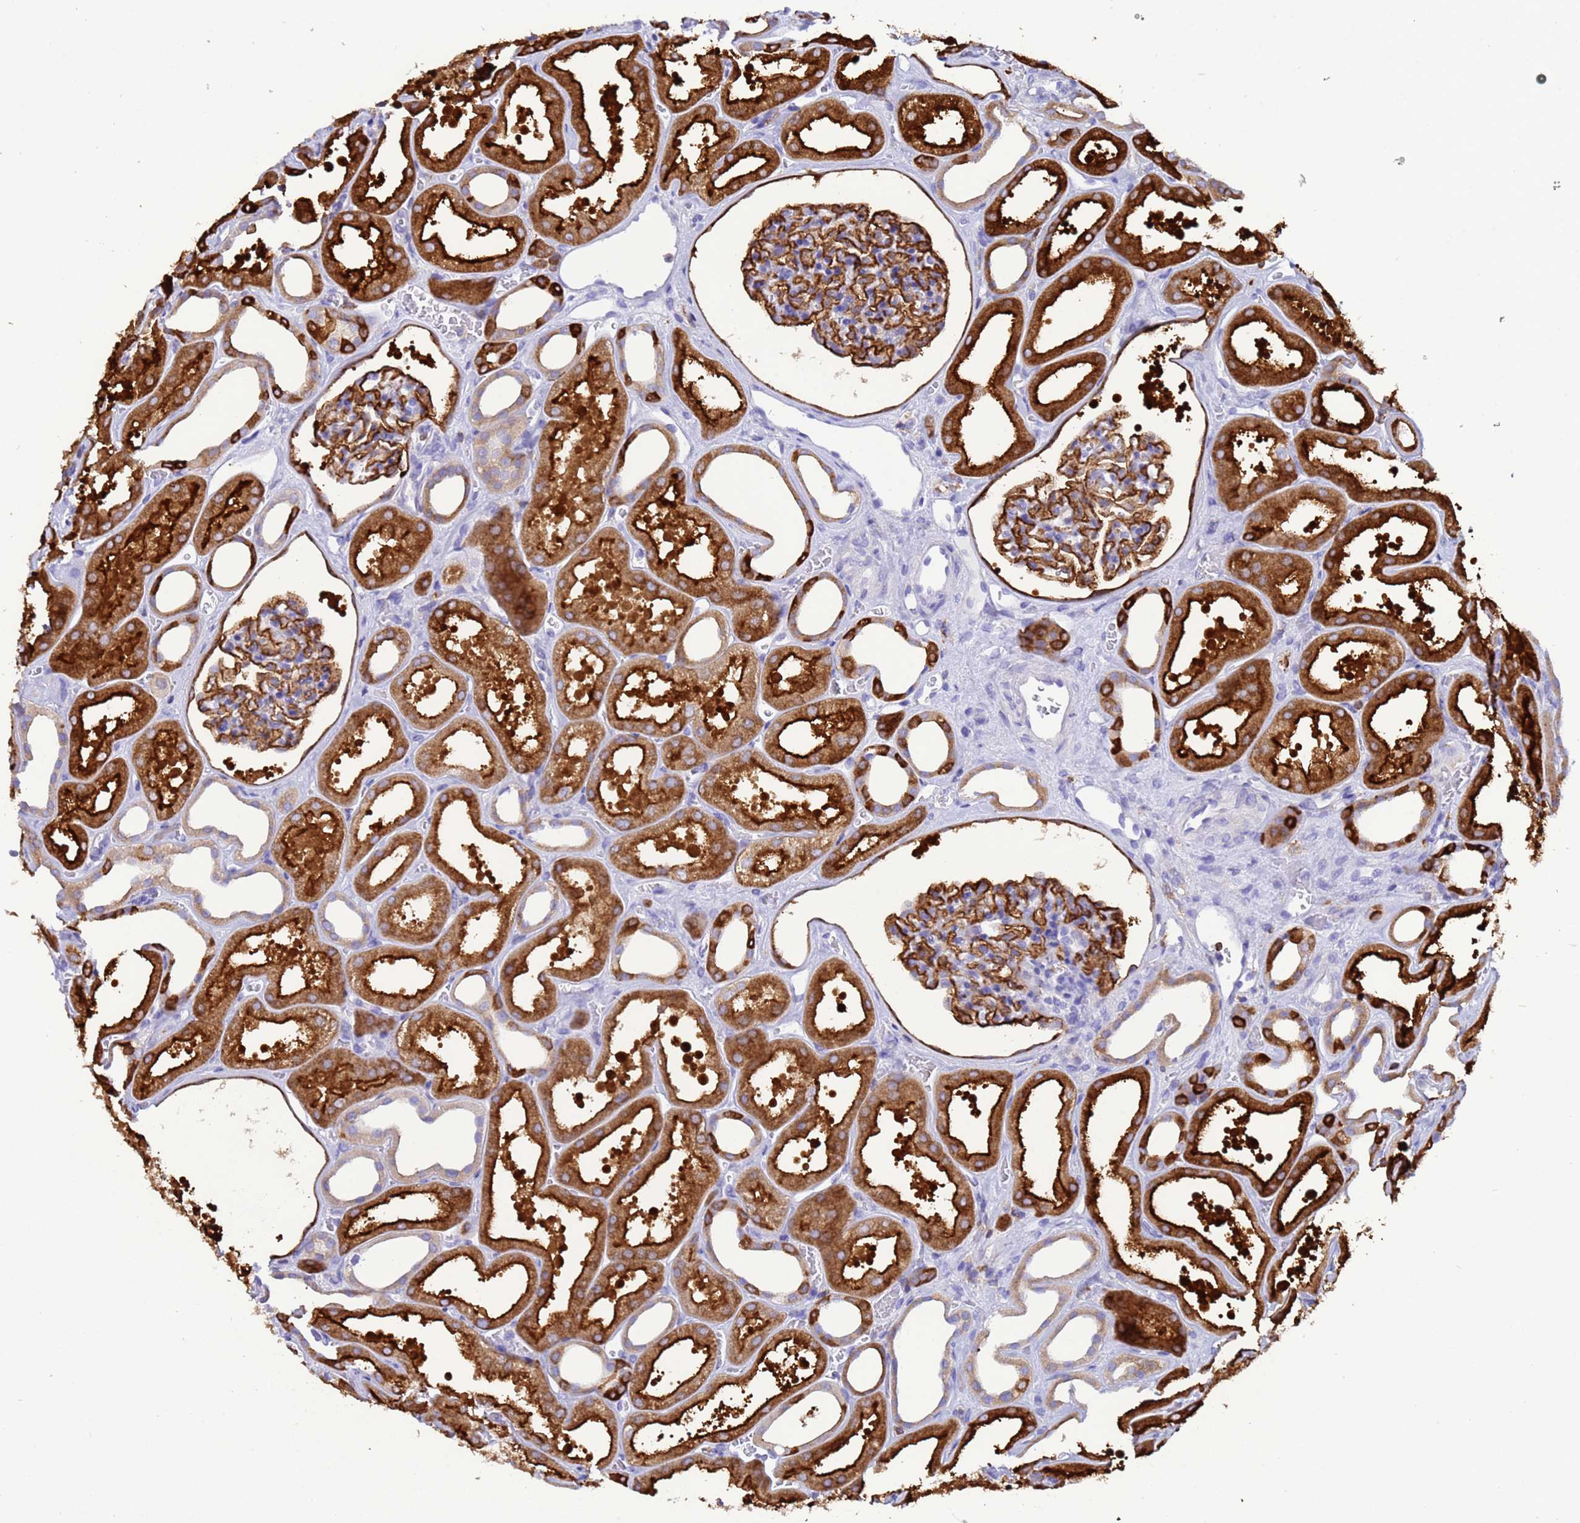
{"staining": {"intensity": "strong", "quantity": "25%-75%", "location": "cytoplasmic/membranous"}, "tissue": "kidney", "cell_type": "Cells in glomeruli", "image_type": "normal", "snomed": [{"axis": "morphology", "description": "Normal tissue, NOS"}, {"axis": "morphology", "description": "Adenocarcinoma, NOS"}, {"axis": "topography", "description": "Kidney"}], "caption": "About 25%-75% of cells in glomeruli in benign human kidney show strong cytoplasmic/membranous protein expression as visualized by brown immunohistochemical staining.", "gene": "EZR", "patient": {"sex": "female", "age": 68}}